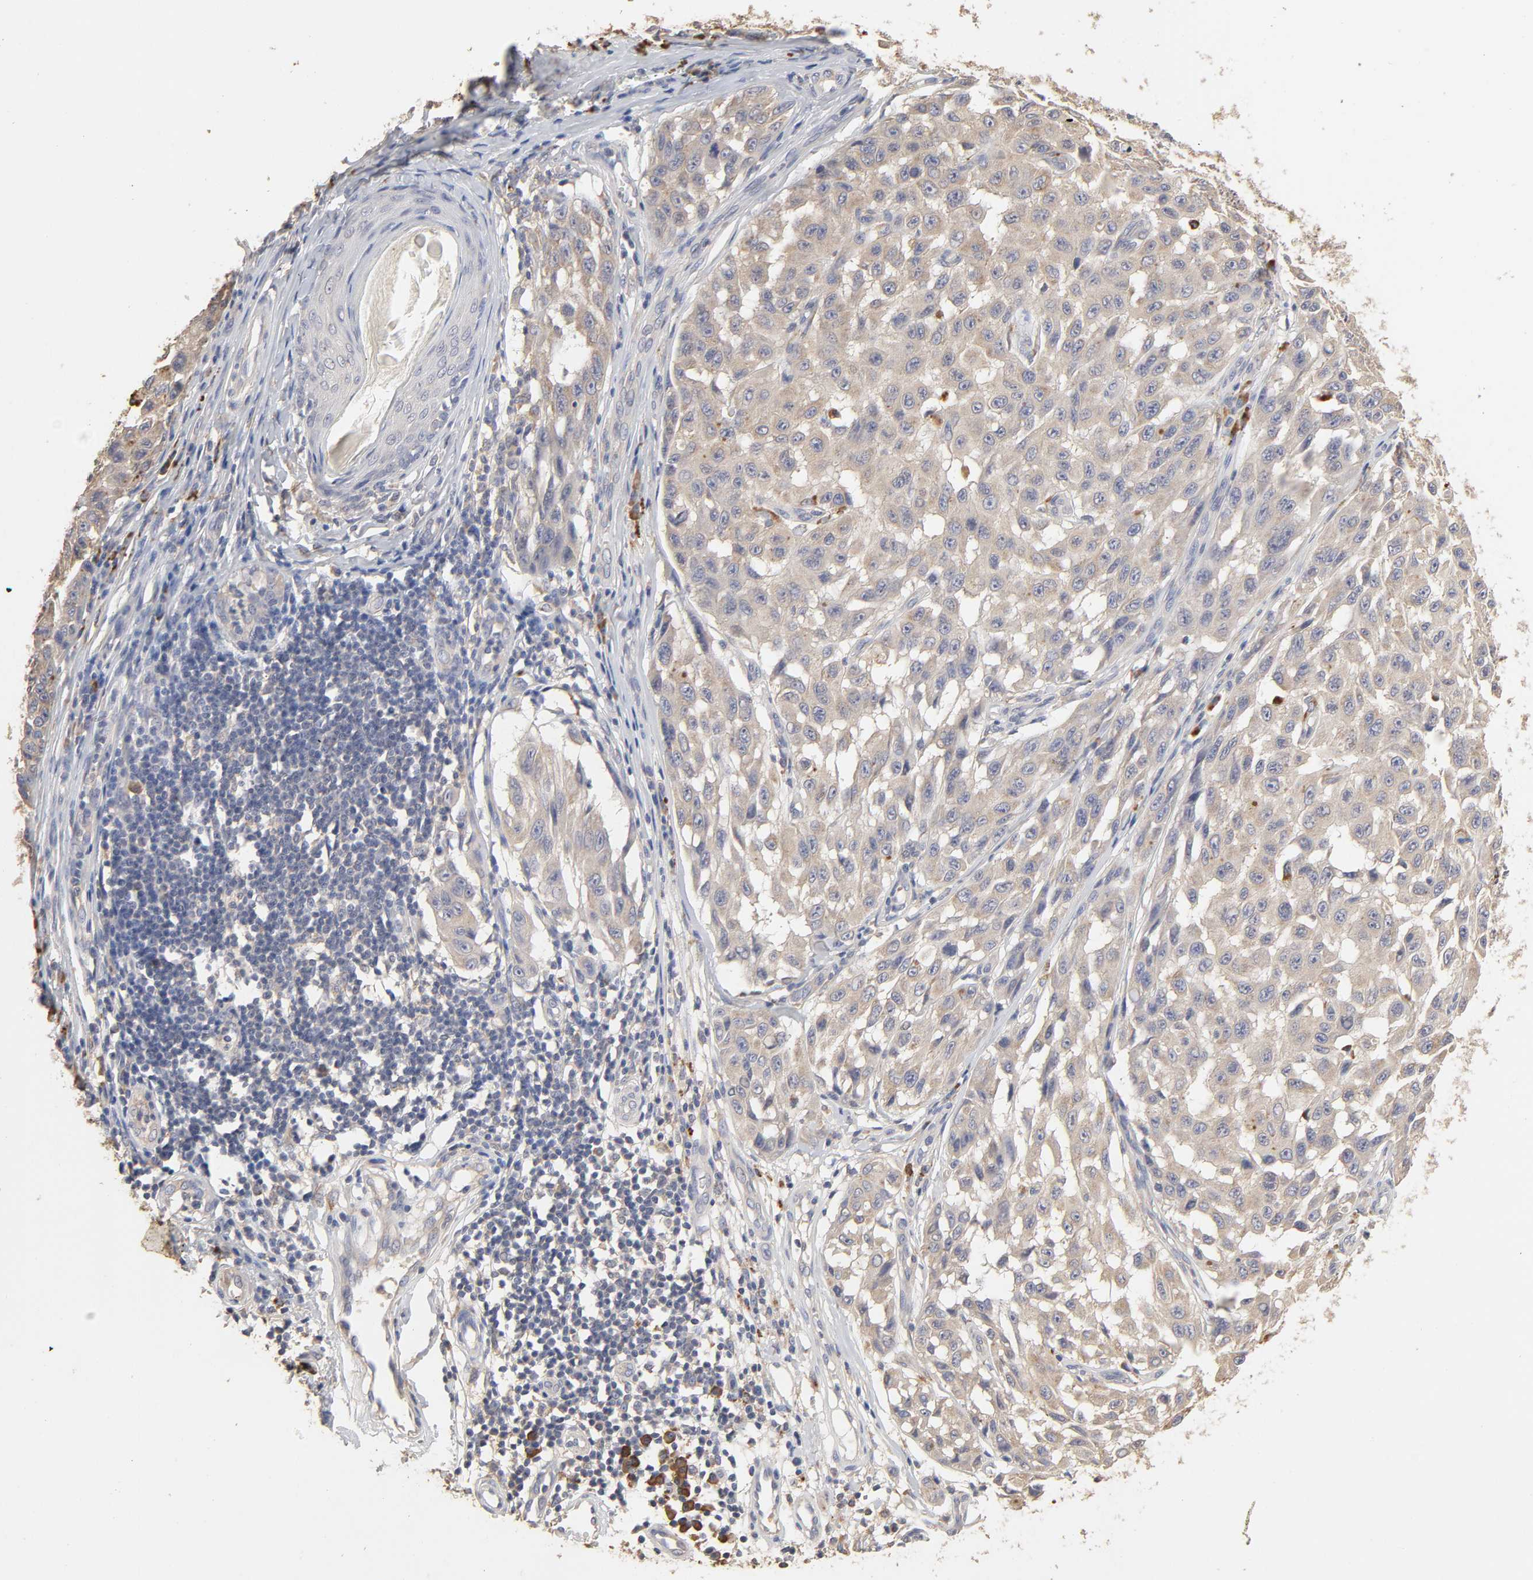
{"staining": {"intensity": "weak", "quantity": ">75%", "location": "cytoplasmic/membranous"}, "tissue": "melanoma", "cell_type": "Tumor cells", "image_type": "cancer", "snomed": [{"axis": "morphology", "description": "Malignant melanoma, NOS"}, {"axis": "topography", "description": "Skin"}], "caption": "Malignant melanoma stained with a brown dye exhibits weak cytoplasmic/membranous positive expression in about >75% of tumor cells.", "gene": "EIF4G2", "patient": {"sex": "male", "age": 30}}